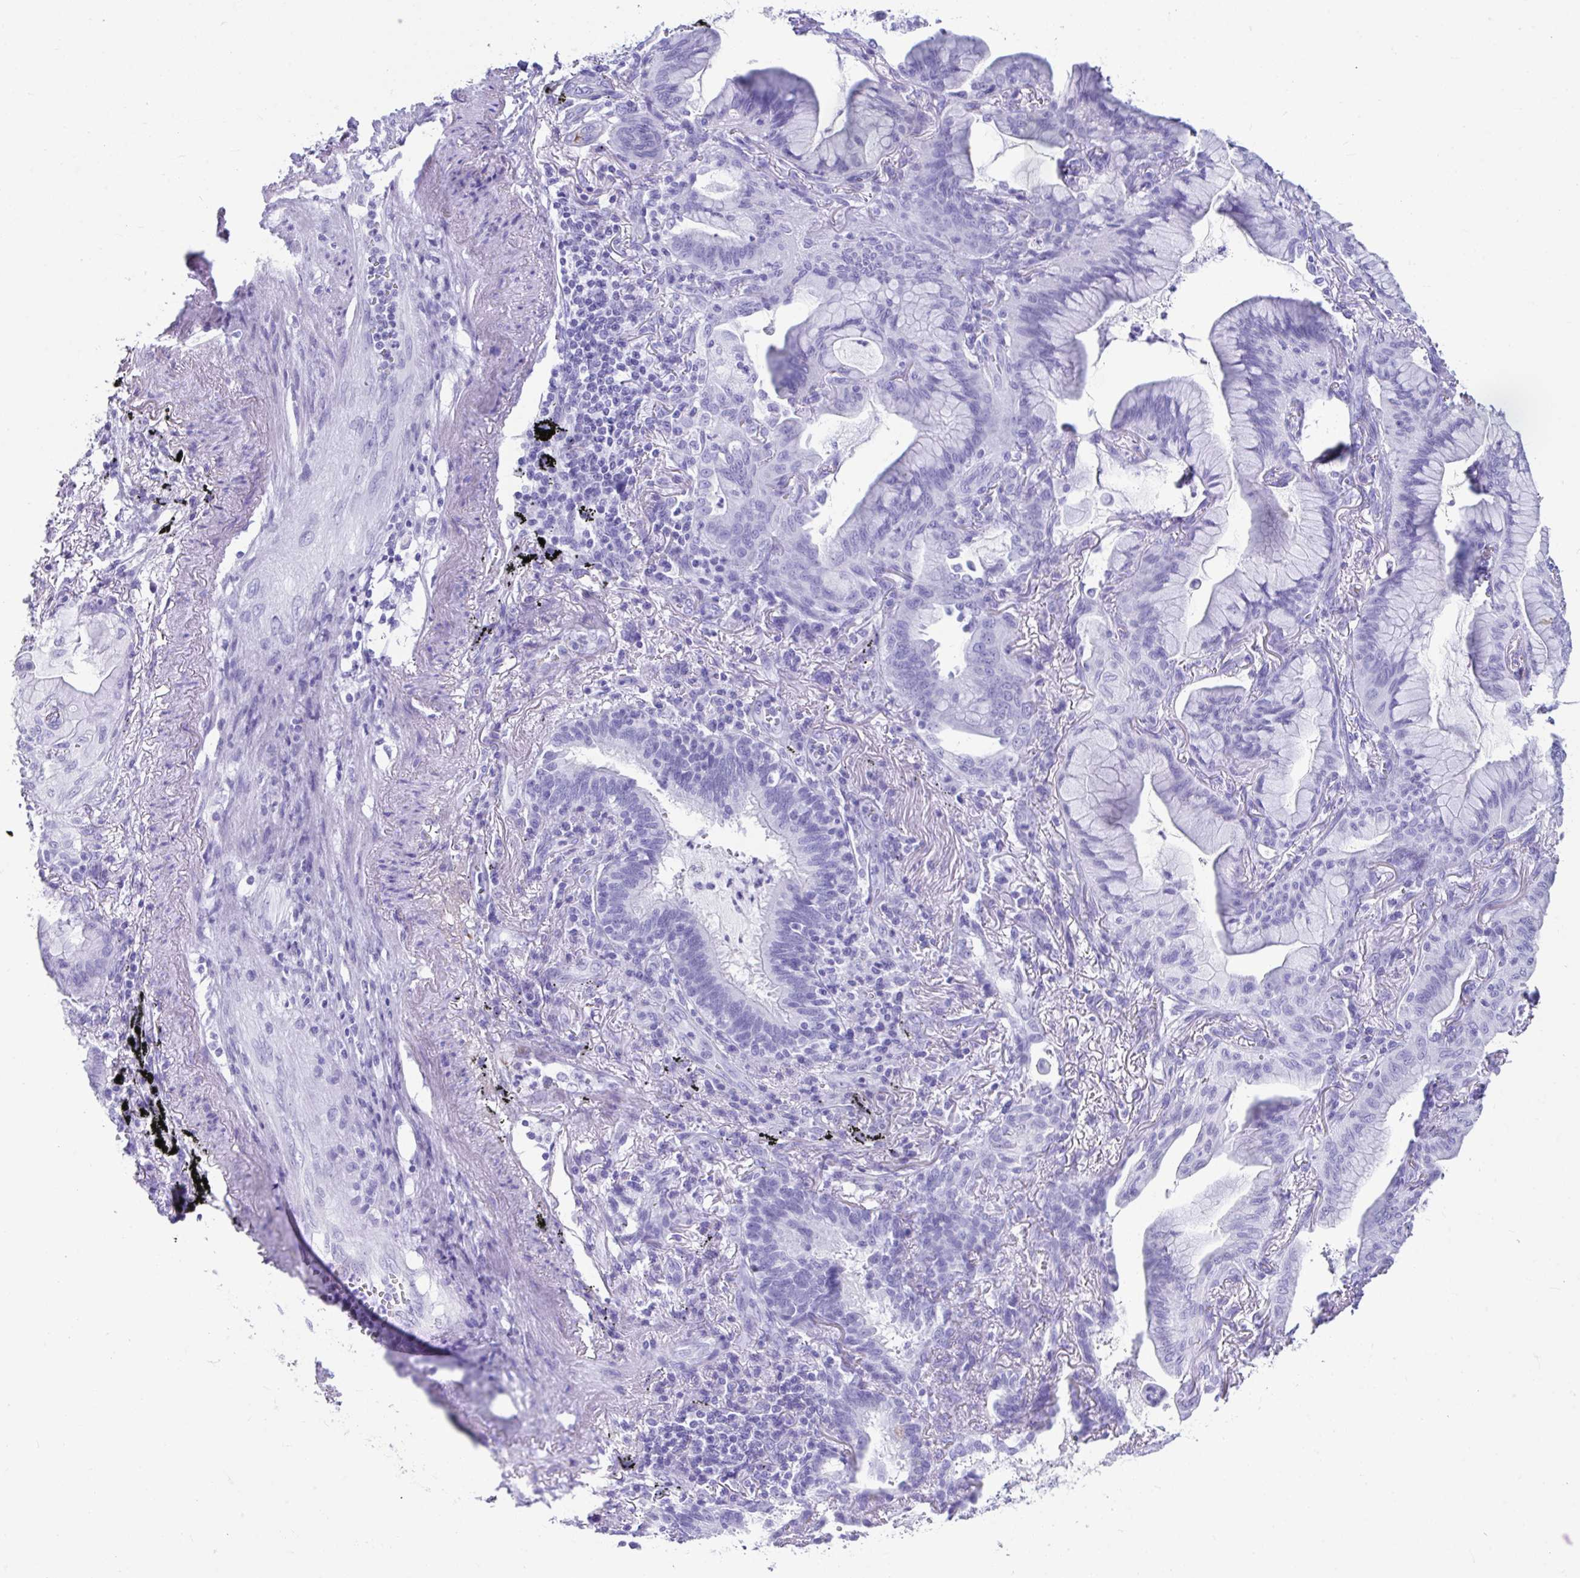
{"staining": {"intensity": "negative", "quantity": "none", "location": "none"}, "tissue": "lung cancer", "cell_type": "Tumor cells", "image_type": "cancer", "snomed": [{"axis": "morphology", "description": "Adenocarcinoma, NOS"}, {"axis": "topography", "description": "Lung"}], "caption": "Tumor cells show no significant protein positivity in lung cancer.", "gene": "SMIM9", "patient": {"sex": "male", "age": 77}}